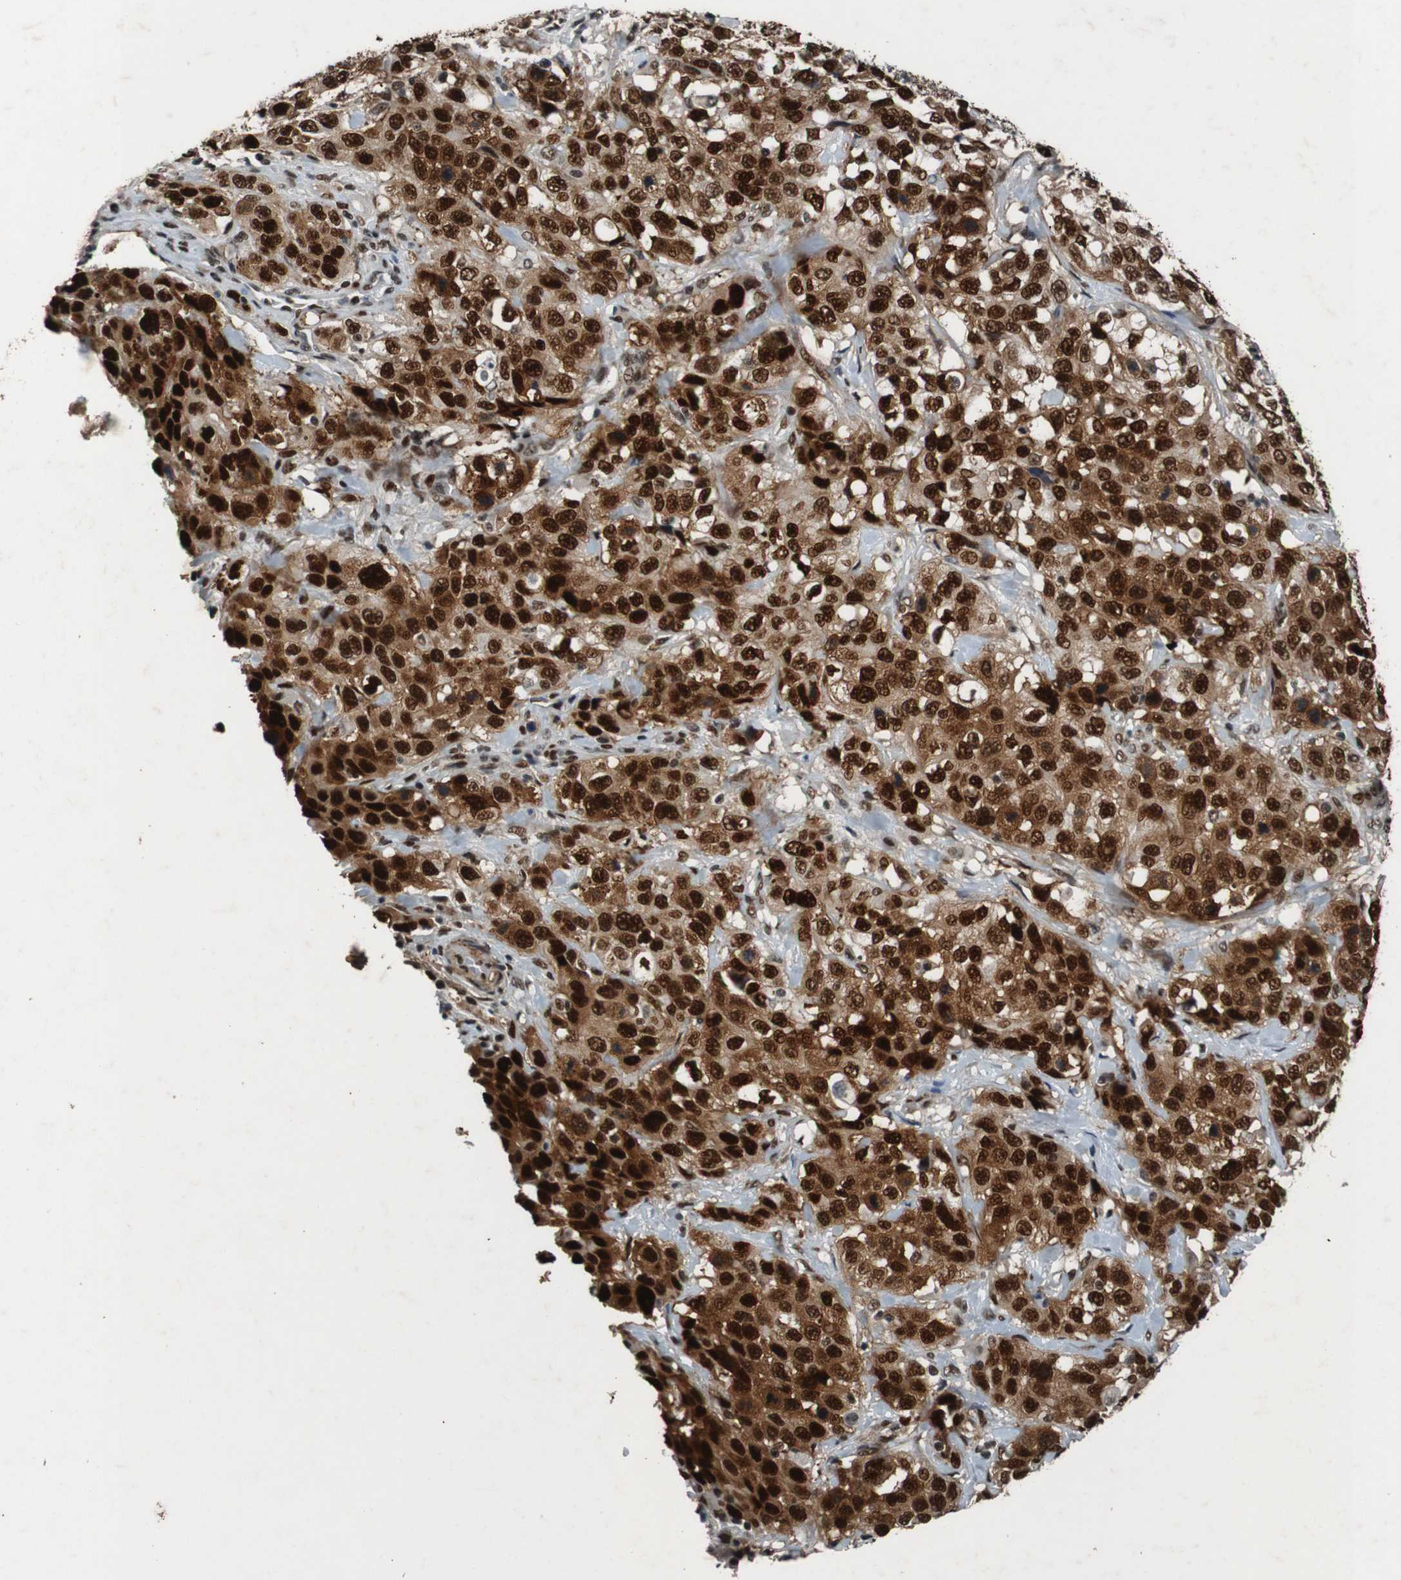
{"staining": {"intensity": "strong", "quantity": ">75%", "location": "cytoplasmic/membranous,nuclear"}, "tissue": "stomach cancer", "cell_type": "Tumor cells", "image_type": "cancer", "snomed": [{"axis": "morphology", "description": "Normal tissue, NOS"}, {"axis": "morphology", "description": "Adenocarcinoma, NOS"}, {"axis": "topography", "description": "Stomach"}], "caption": "Brown immunohistochemical staining in stomach adenocarcinoma reveals strong cytoplasmic/membranous and nuclear expression in approximately >75% of tumor cells. (IHC, brightfield microscopy, high magnification).", "gene": "HEXIM1", "patient": {"sex": "male", "age": 48}}